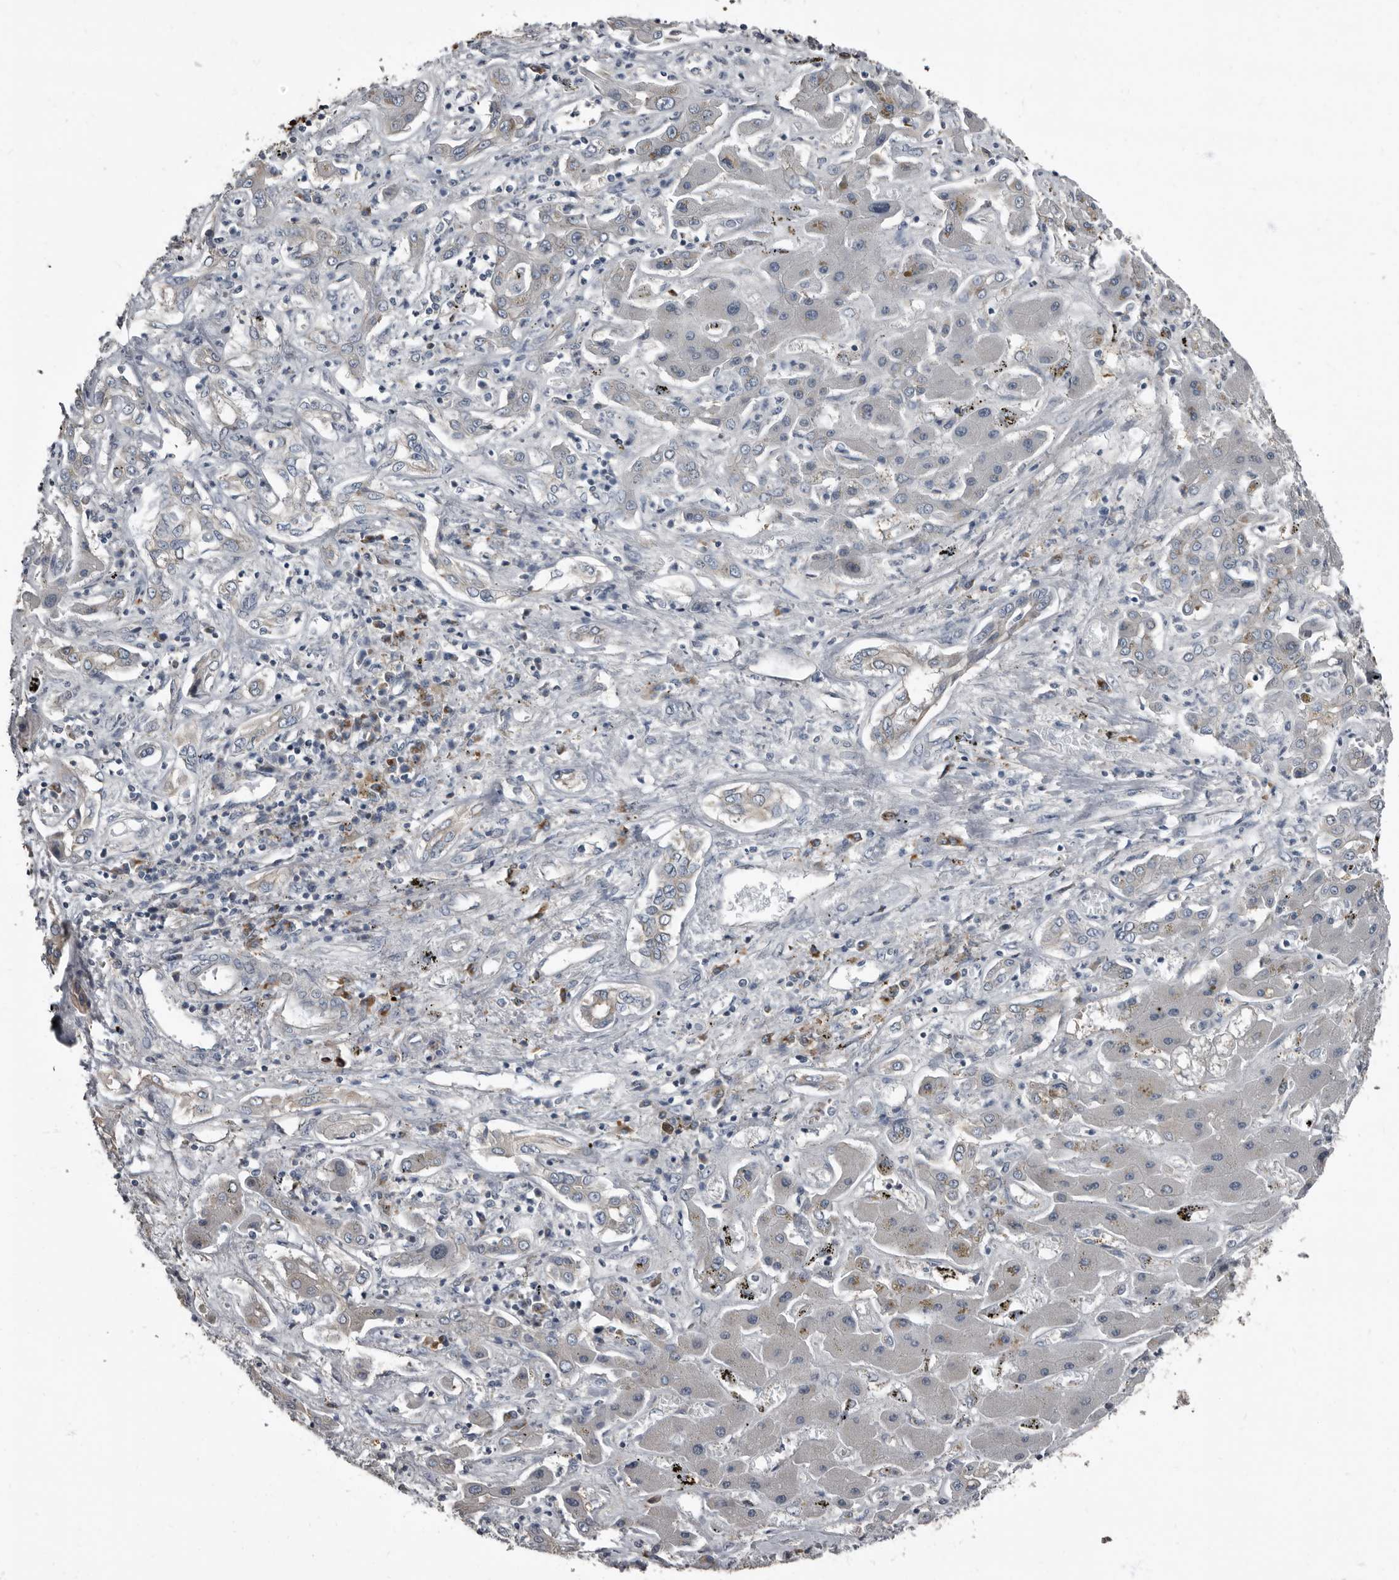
{"staining": {"intensity": "weak", "quantity": "<25%", "location": "cytoplasmic/membranous"}, "tissue": "liver cancer", "cell_type": "Tumor cells", "image_type": "cancer", "snomed": [{"axis": "morphology", "description": "Cholangiocarcinoma"}, {"axis": "topography", "description": "Liver"}], "caption": "There is no significant expression in tumor cells of cholangiocarcinoma (liver).", "gene": "TPD52L1", "patient": {"sex": "male", "age": 67}}